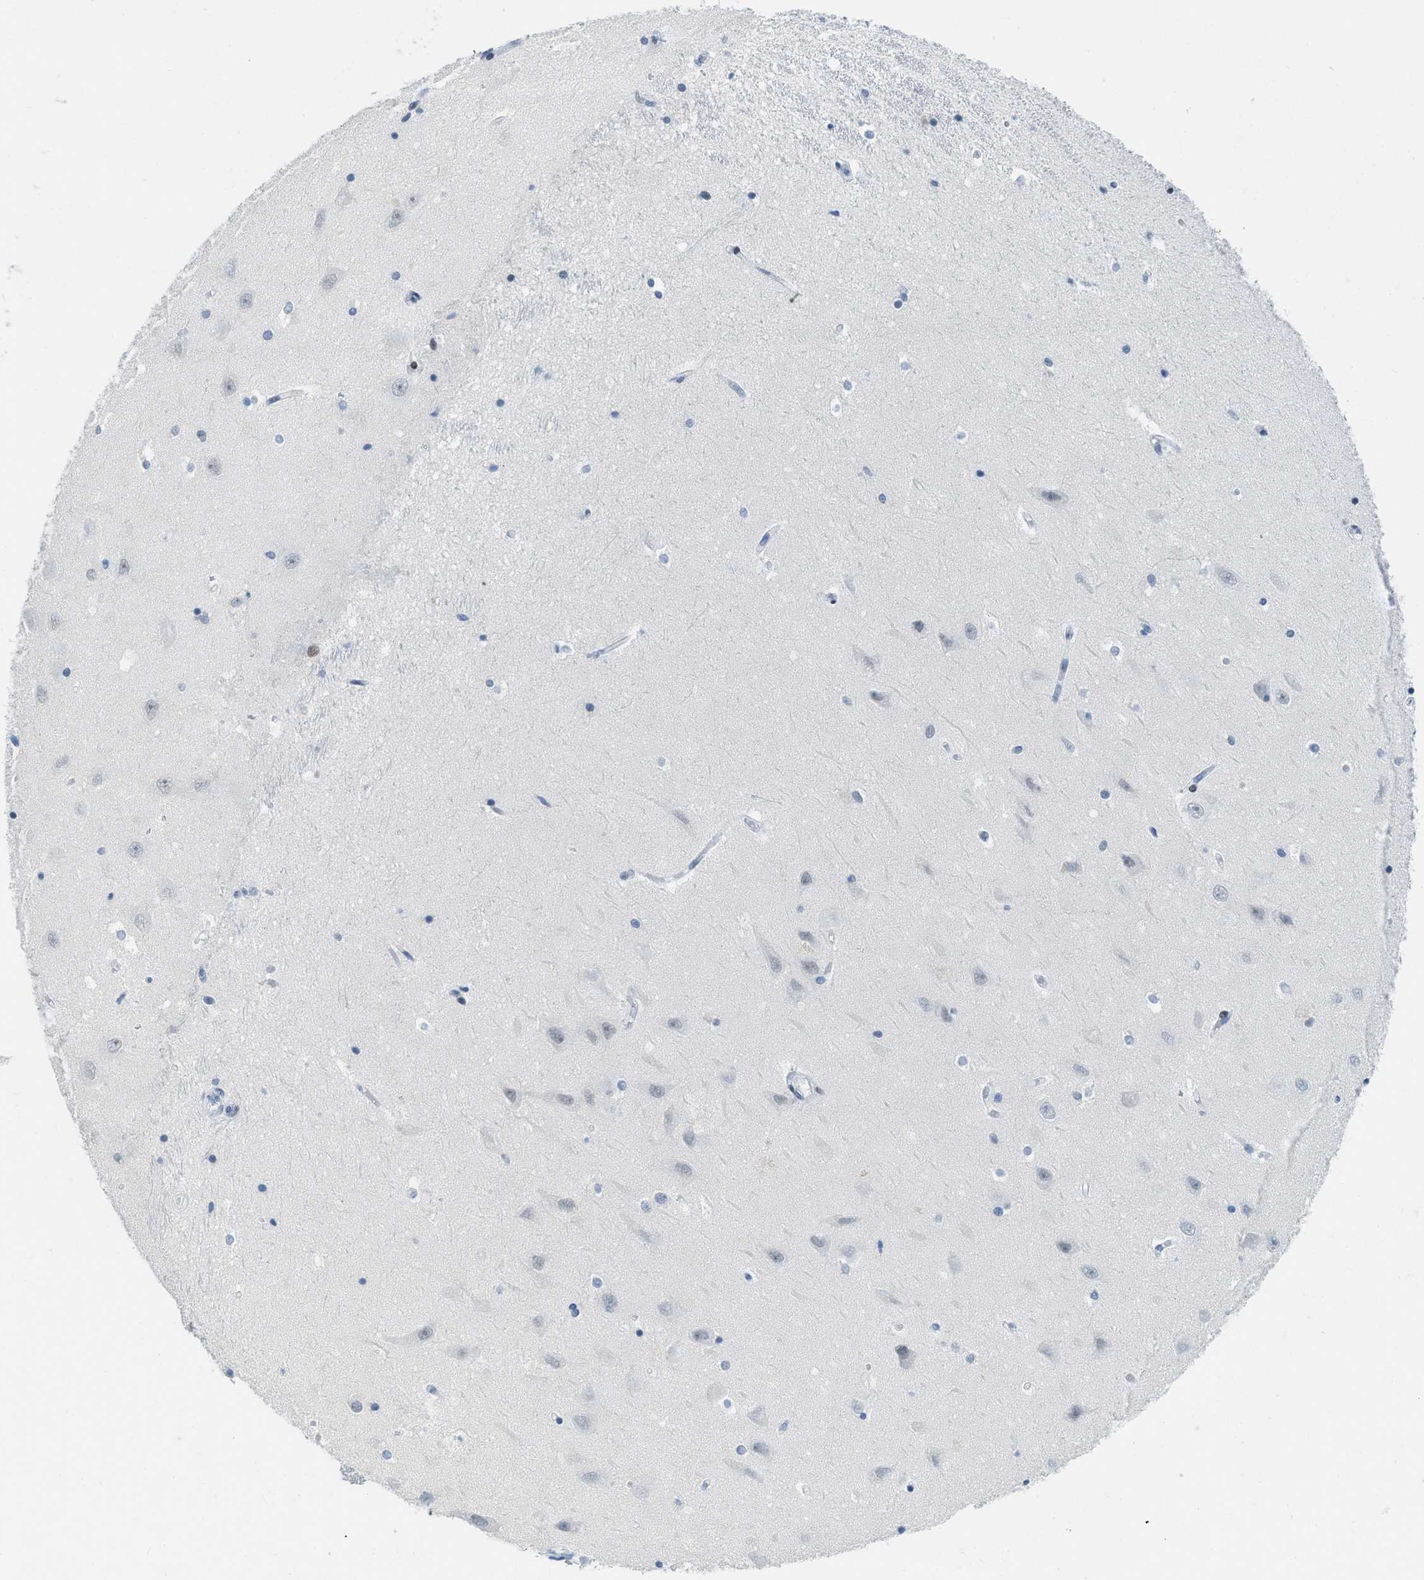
{"staining": {"intensity": "negative", "quantity": "none", "location": "none"}, "tissue": "hippocampus", "cell_type": "Glial cells", "image_type": "normal", "snomed": [{"axis": "morphology", "description": "Normal tissue, NOS"}, {"axis": "topography", "description": "Hippocampus"}], "caption": "High power microscopy micrograph of an IHC histopathology image of benign hippocampus, revealing no significant expression in glial cells. Nuclei are stained in blue.", "gene": "PBX1", "patient": {"sex": "male", "age": 45}}